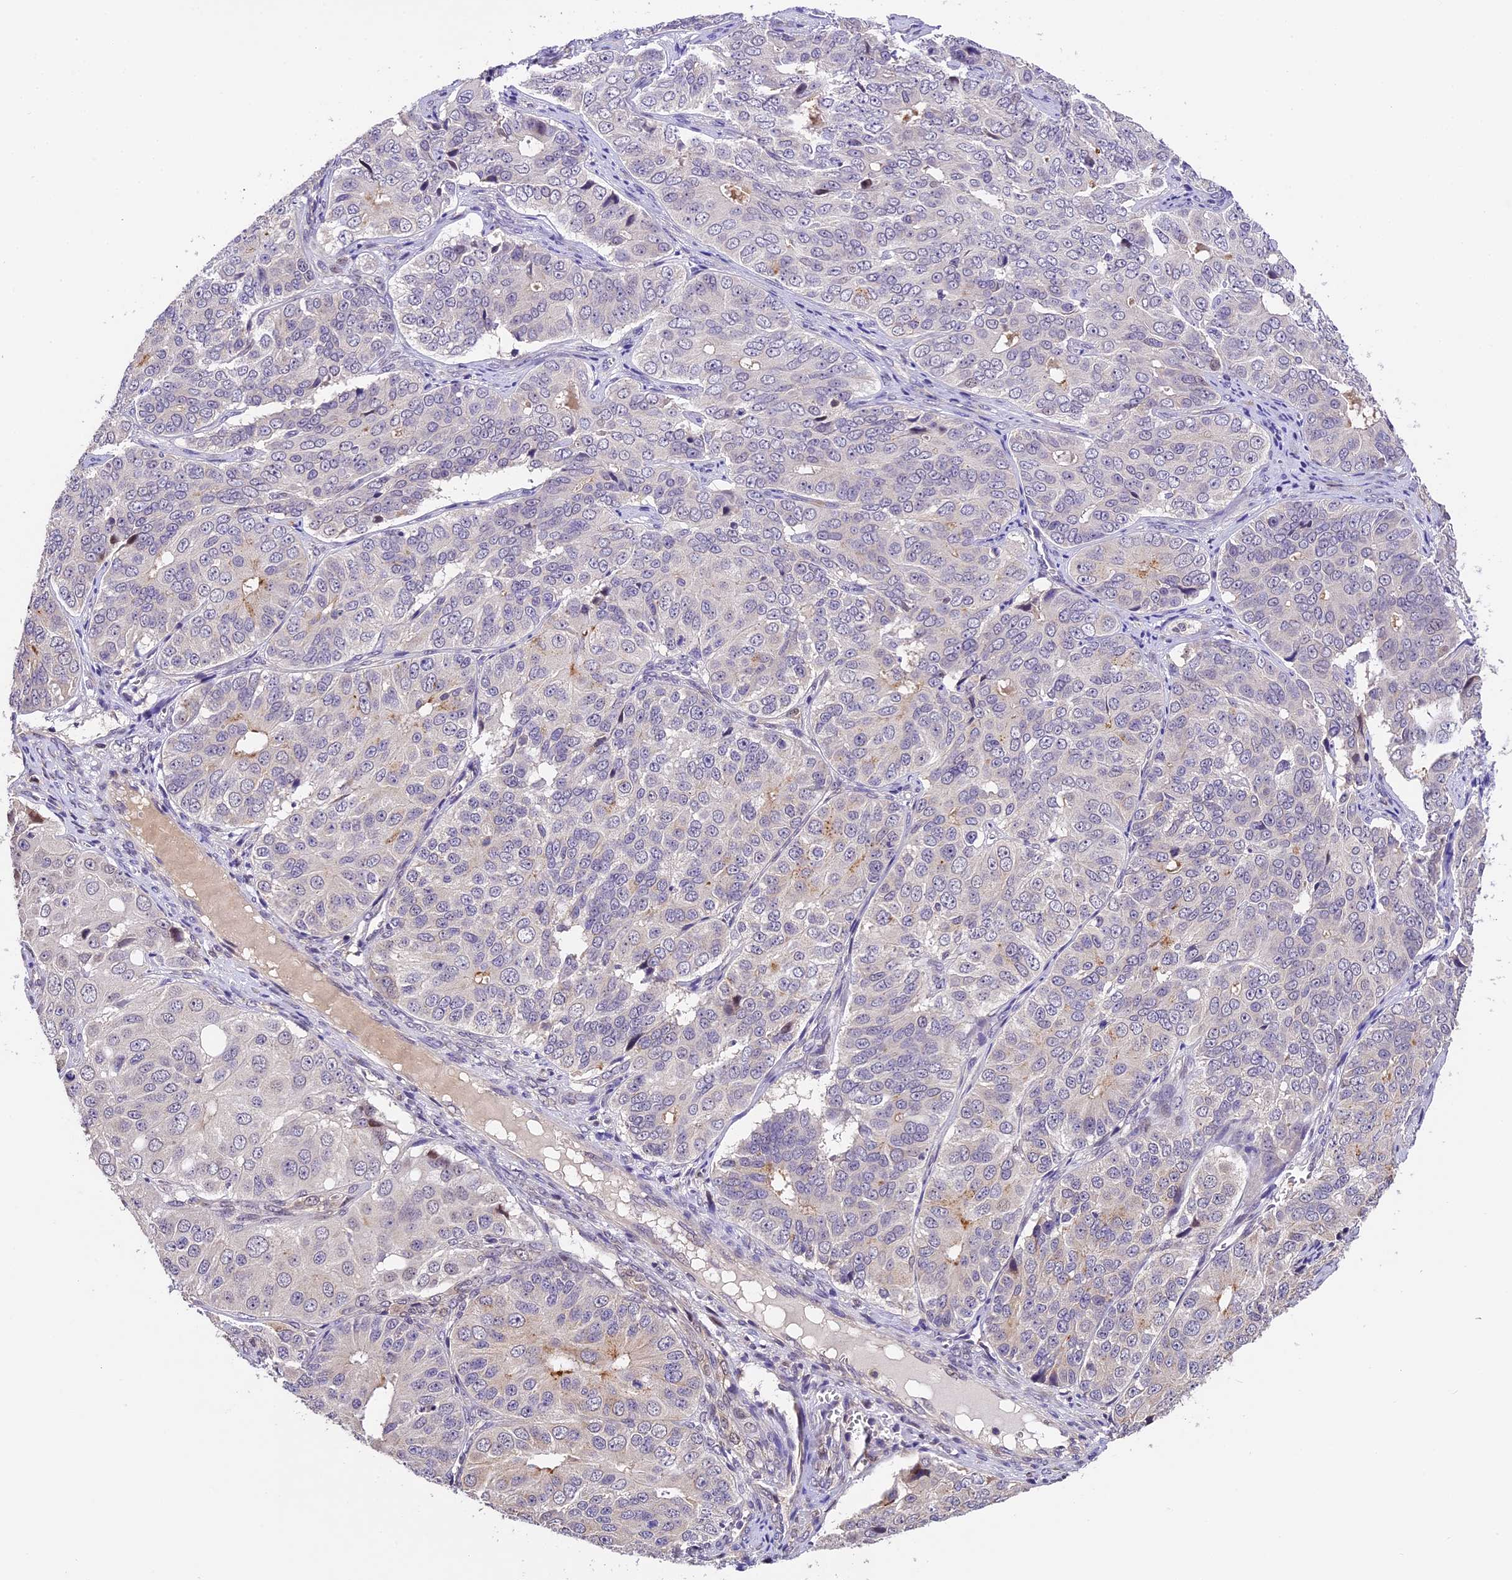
{"staining": {"intensity": "negative", "quantity": "none", "location": "none"}, "tissue": "ovarian cancer", "cell_type": "Tumor cells", "image_type": "cancer", "snomed": [{"axis": "morphology", "description": "Carcinoma, endometroid"}, {"axis": "topography", "description": "Ovary"}], "caption": "Histopathology image shows no significant protein staining in tumor cells of ovarian endometroid carcinoma.", "gene": "DGKH", "patient": {"sex": "female", "age": 51}}